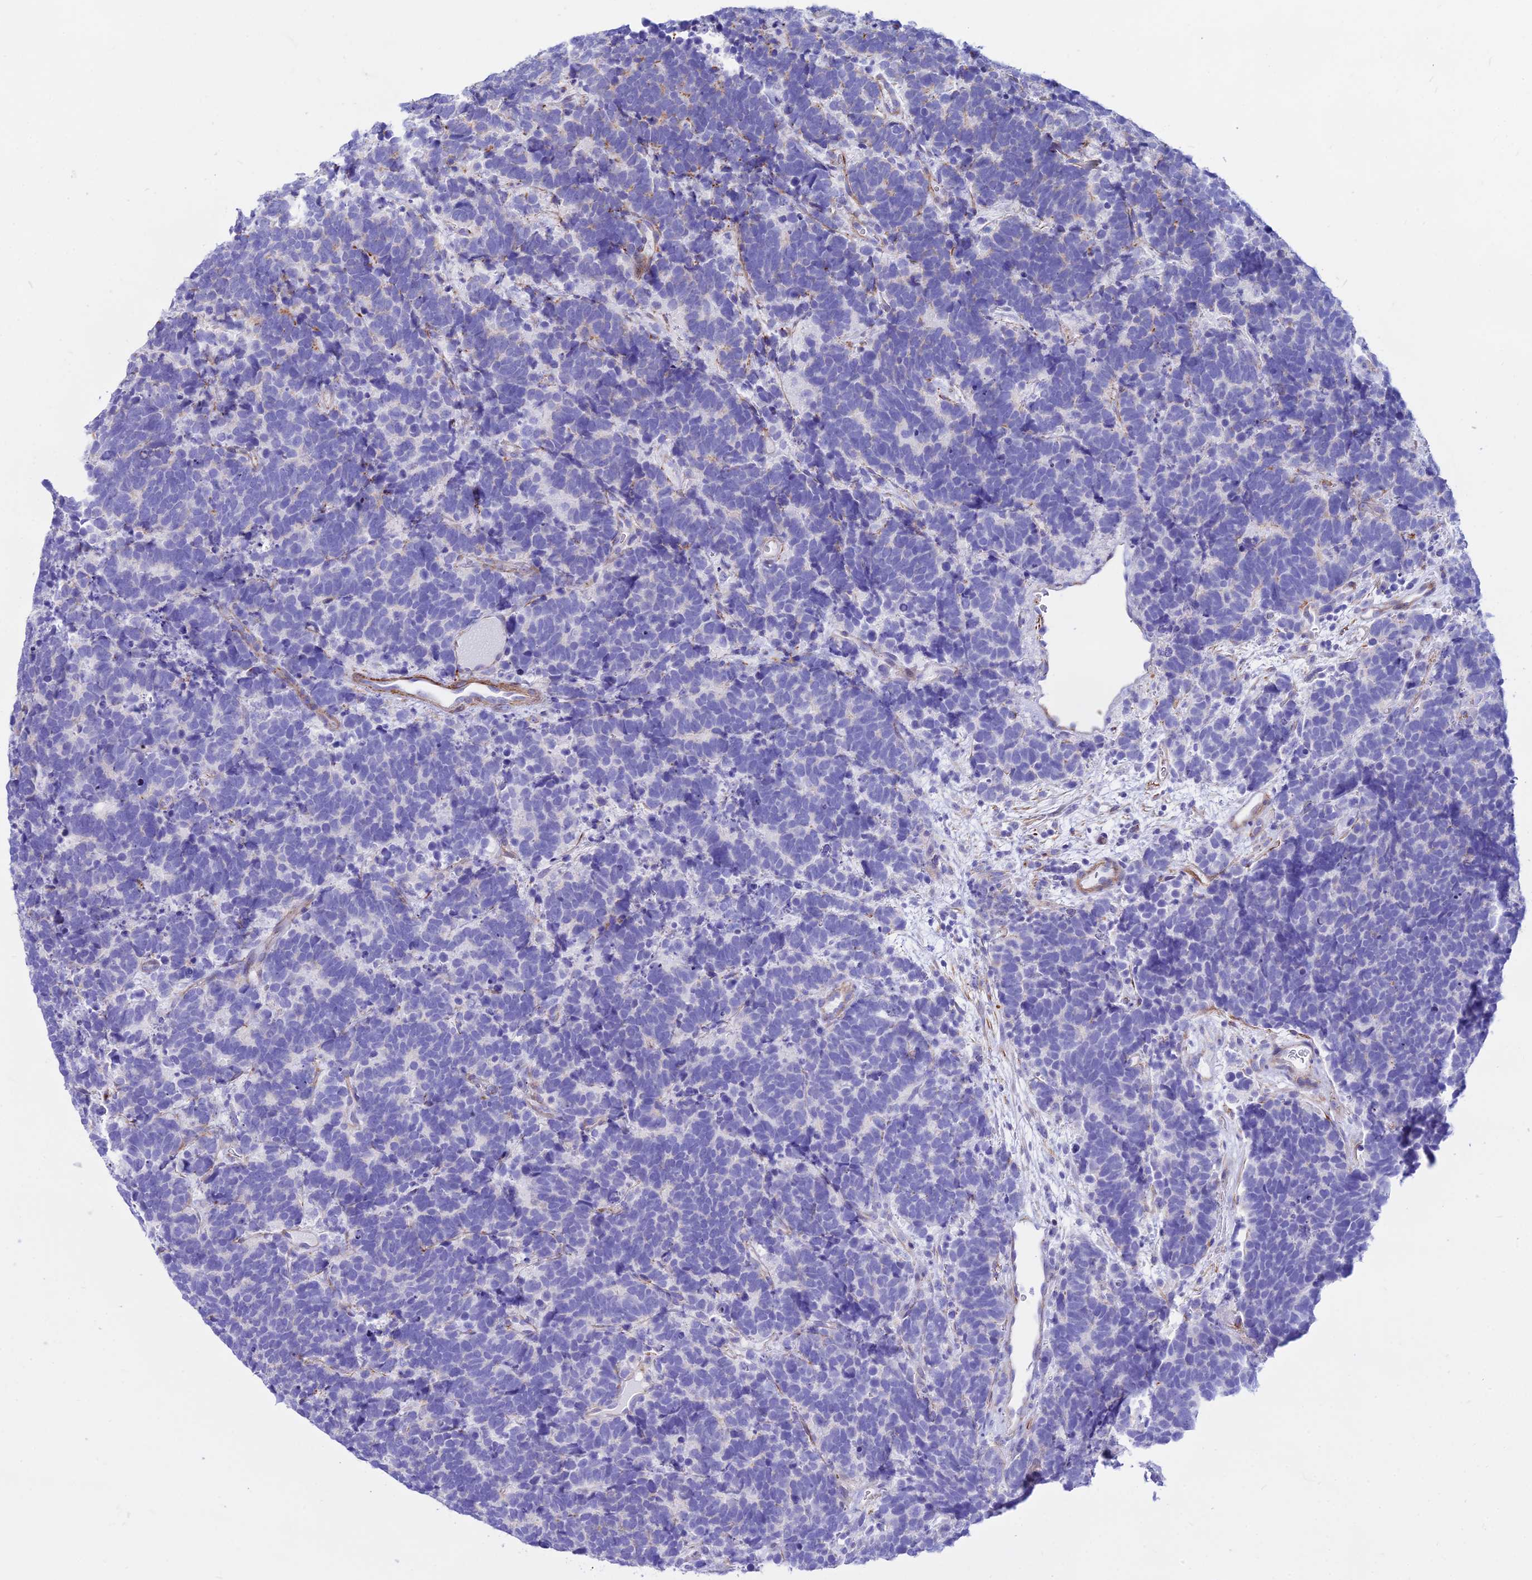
{"staining": {"intensity": "negative", "quantity": "none", "location": "none"}, "tissue": "carcinoid", "cell_type": "Tumor cells", "image_type": "cancer", "snomed": [{"axis": "morphology", "description": "Carcinoma, NOS"}, {"axis": "morphology", "description": "Carcinoid, malignant, NOS"}, {"axis": "topography", "description": "Urinary bladder"}], "caption": "A high-resolution photomicrograph shows IHC staining of carcinoid, which exhibits no significant expression in tumor cells. Nuclei are stained in blue.", "gene": "DLX1", "patient": {"sex": "male", "age": 57}}